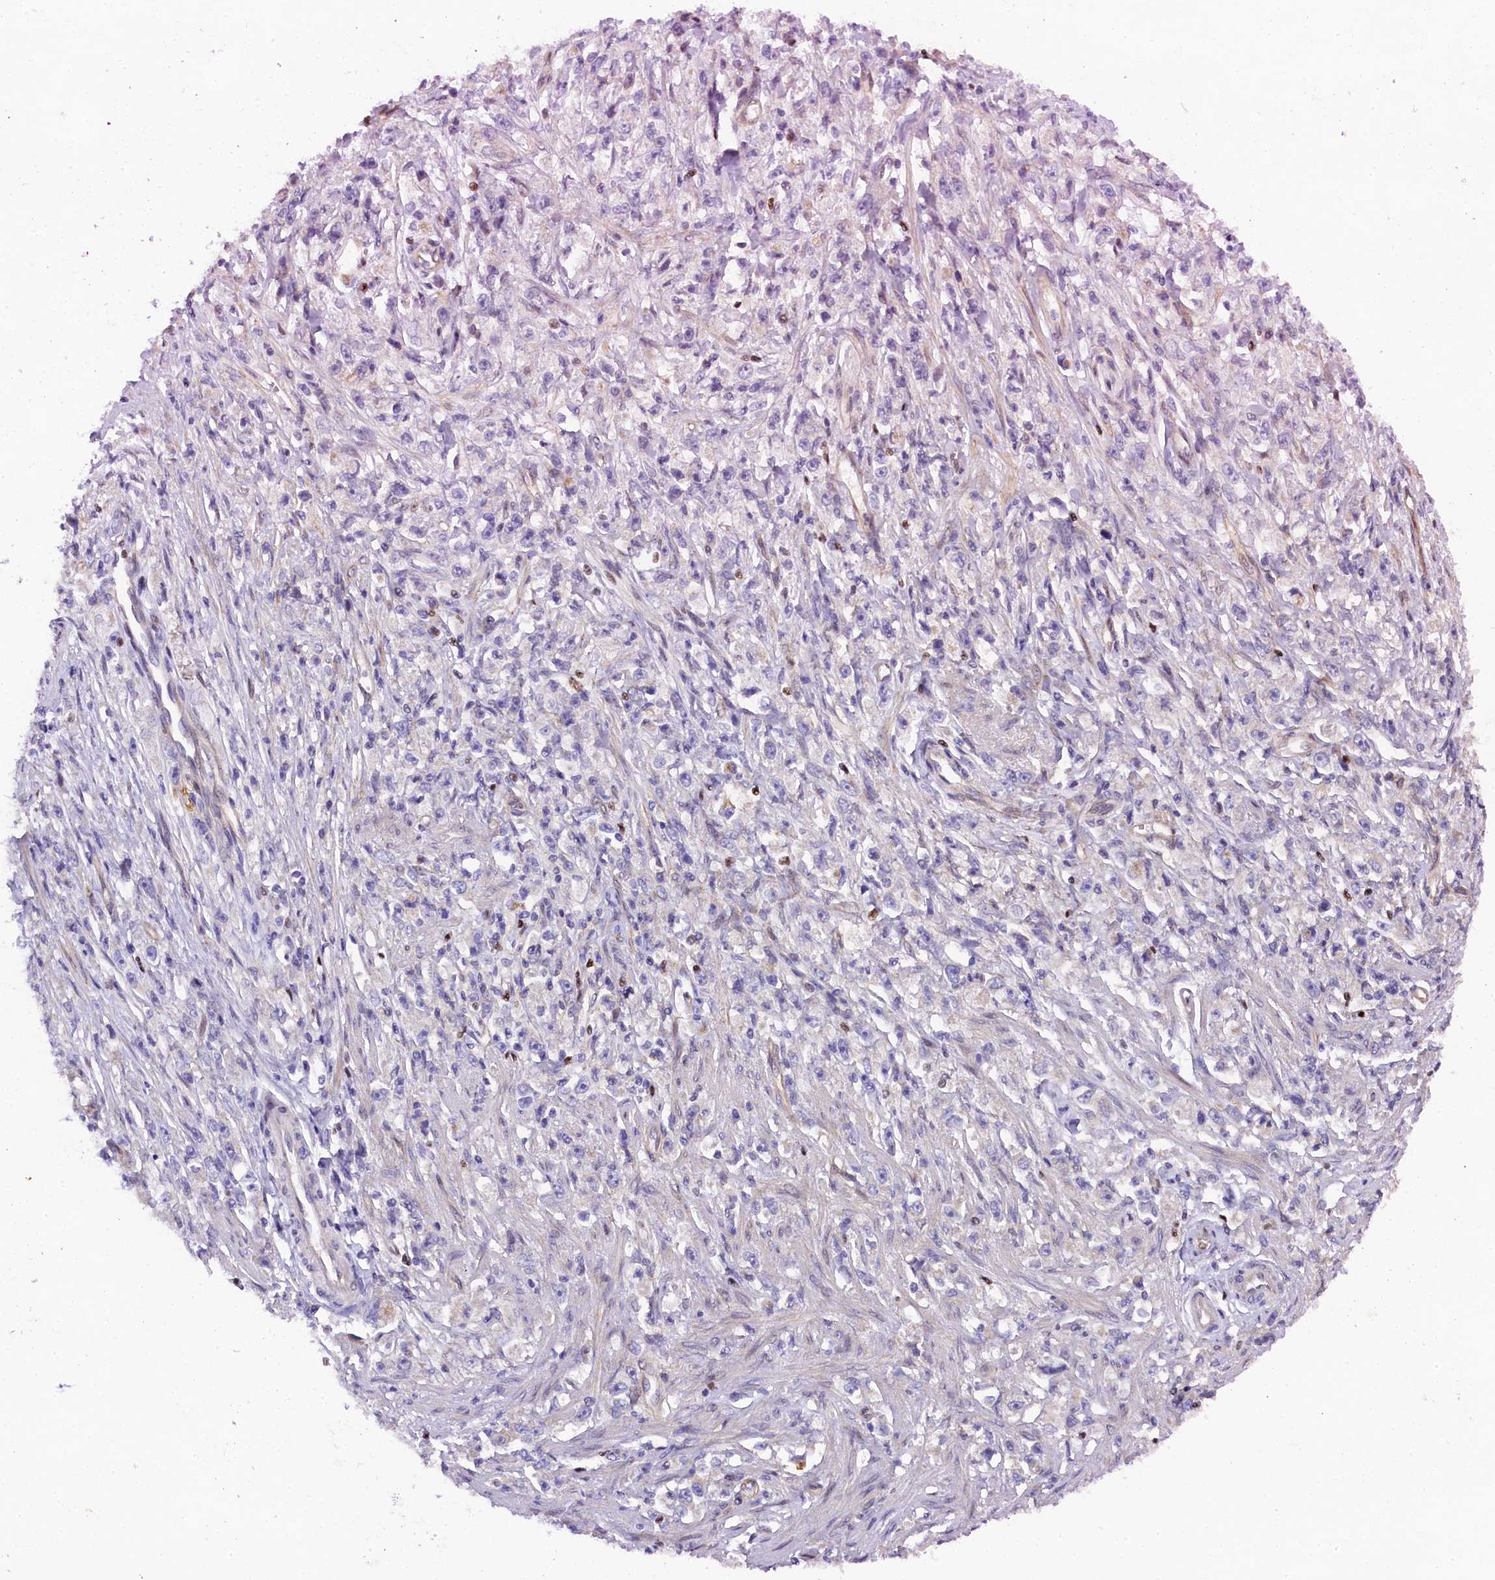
{"staining": {"intensity": "negative", "quantity": "none", "location": "none"}, "tissue": "stomach cancer", "cell_type": "Tumor cells", "image_type": "cancer", "snomed": [{"axis": "morphology", "description": "Adenocarcinoma, NOS"}, {"axis": "topography", "description": "Stomach"}], "caption": "There is no significant expression in tumor cells of stomach cancer.", "gene": "SP4", "patient": {"sex": "female", "age": 59}}